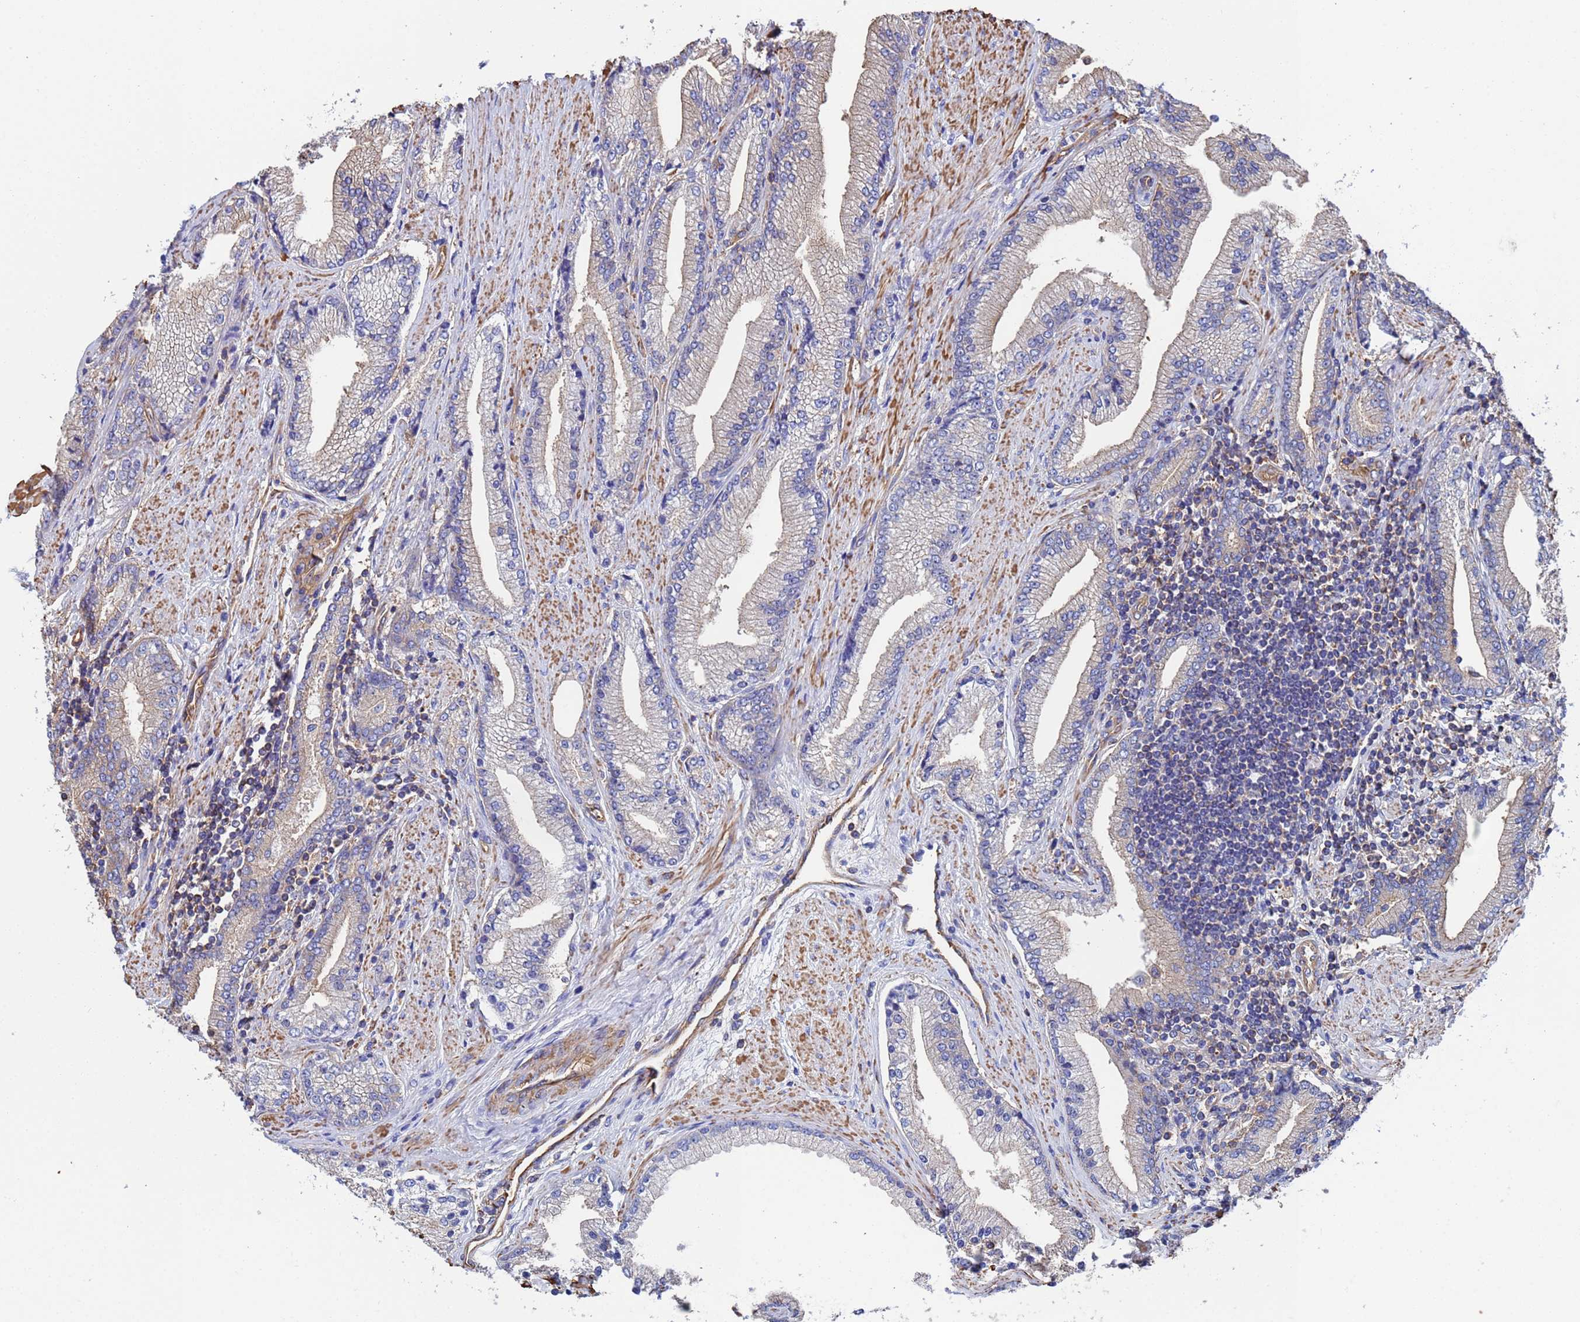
{"staining": {"intensity": "negative", "quantity": "none", "location": "none"}, "tissue": "prostate cancer", "cell_type": "Tumor cells", "image_type": "cancer", "snomed": [{"axis": "morphology", "description": "Adenocarcinoma, High grade"}, {"axis": "topography", "description": "Prostate"}], "caption": "This micrograph is of adenocarcinoma (high-grade) (prostate) stained with immunohistochemistry (IHC) to label a protein in brown with the nuclei are counter-stained blue. There is no positivity in tumor cells.", "gene": "MYL12A", "patient": {"sex": "male", "age": 67}}